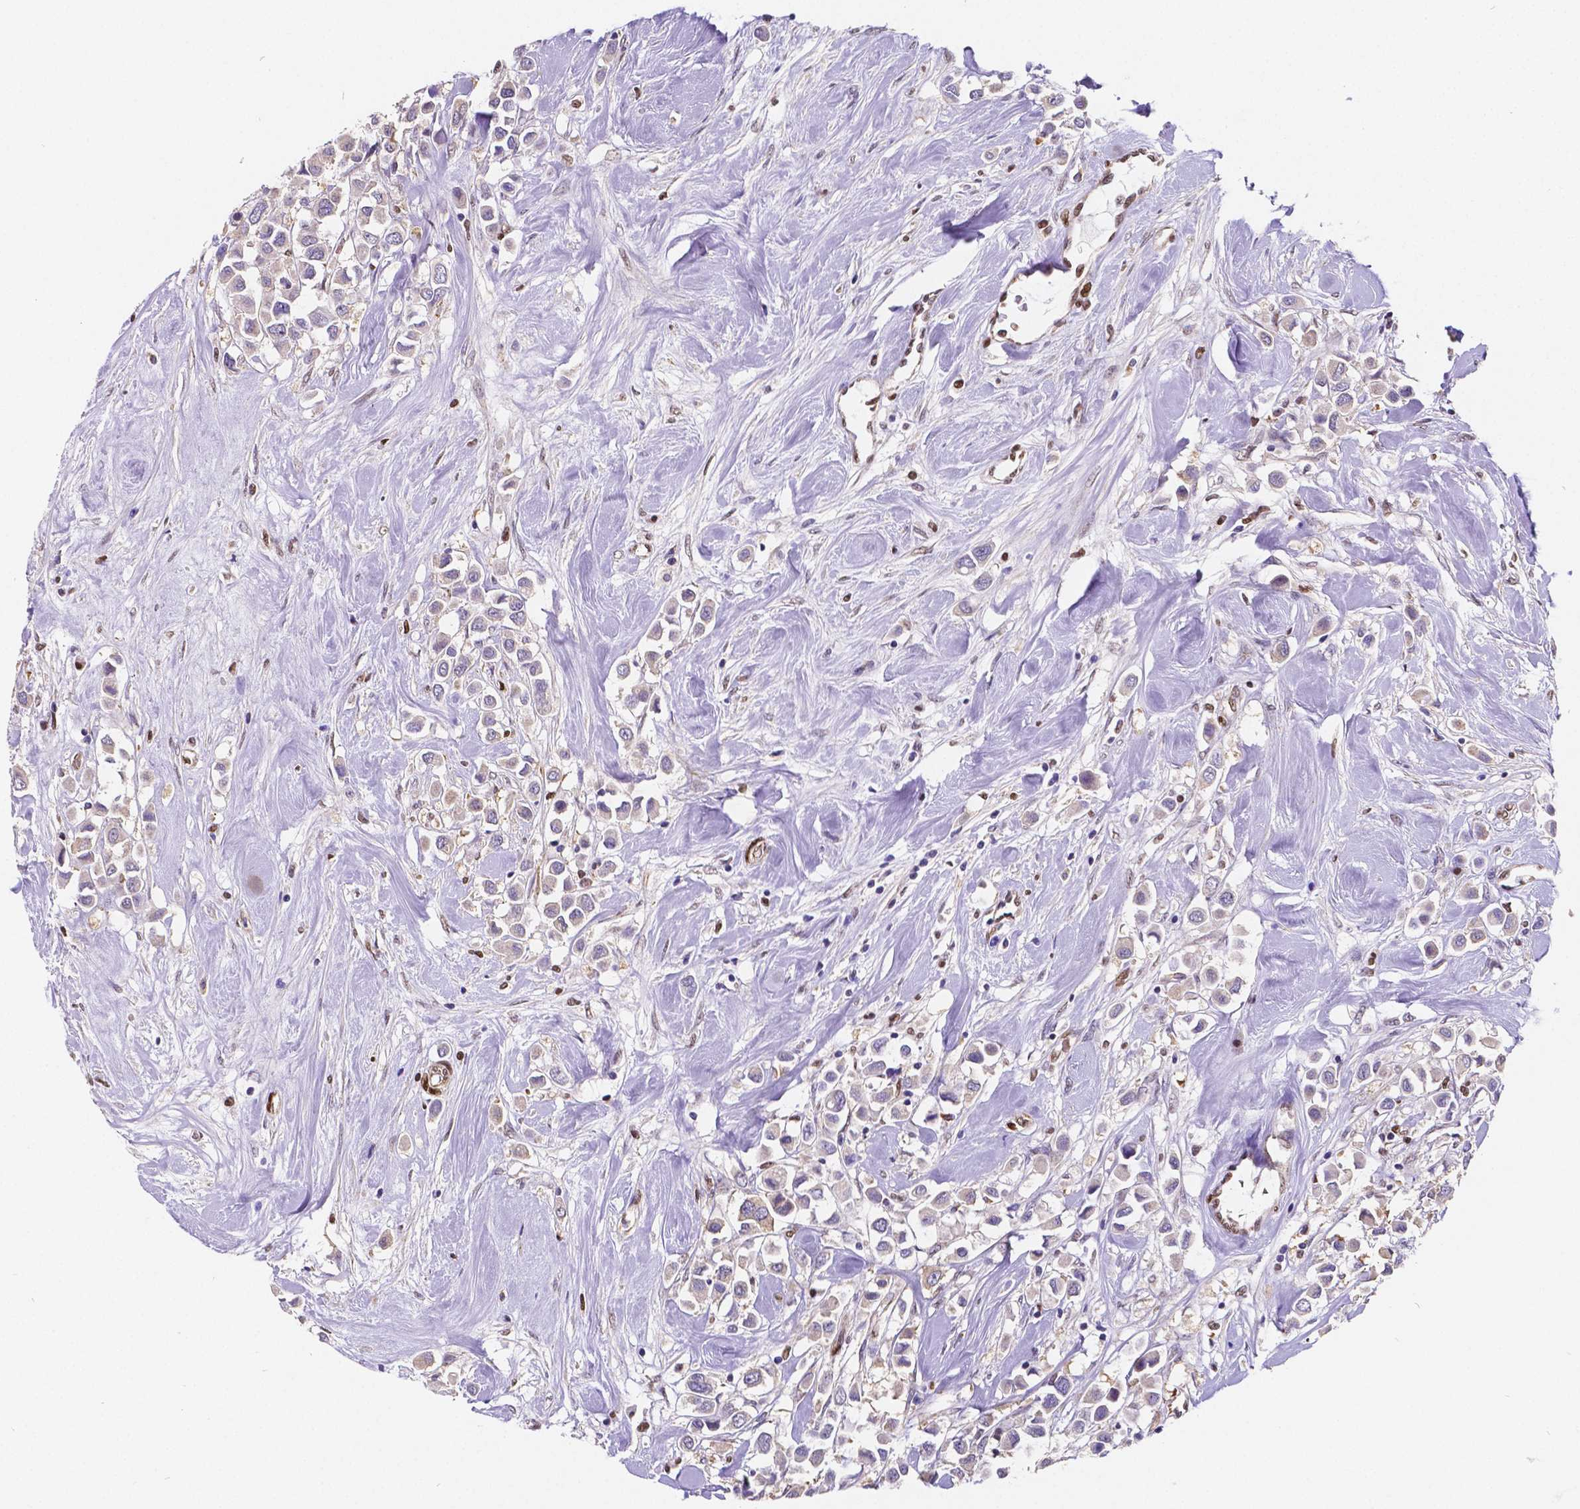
{"staining": {"intensity": "negative", "quantity": "none", "location": "none"}, "tissue": "breast cancer", "cell_type": "Tumor cells", "image_type": "cancer", "snomed": [{"axis": "morphology", "description": "Duct carcinoma"}, {"axis": "topography", "description": "Breast"}], "caption": "Tumor cells are negative for protein expression in human breast invasive ductal carcinoma.", "gene": "MEF2C", "patient": {"sex": "female", "age": 61}}